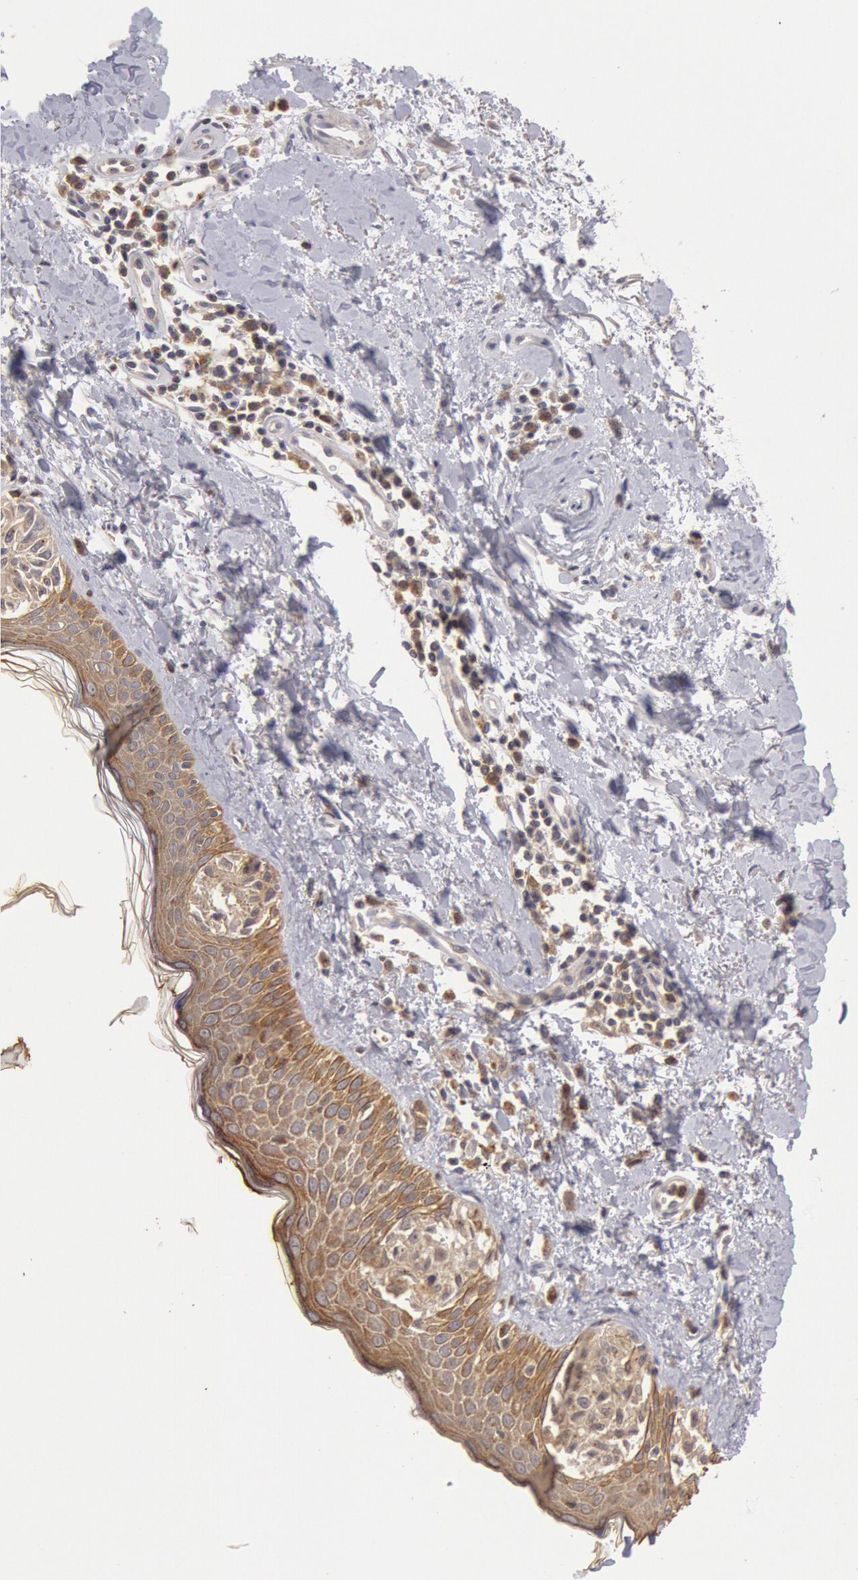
{"staining": {"intensity": "moderate", "quantity": "25%-75%", "location": "cytoplasmic/membranous"}, "tissue": "melanoma", "cell_type": "Tumor cells", "image_type": "cancer", "snomed": [{"axis": "morphology", "description": "Malignant melanoma, NOS"}, {"axis": "topography", "description": "Skin"}], "caption": "Immunohistochemical staining of melanoma displays medium levels of moderate cytoplasmic/membranous expression in about 25%-75% of tumor cells.", "gene": "PLA2G6", "patient": {"sex": "female", "age": 73}}